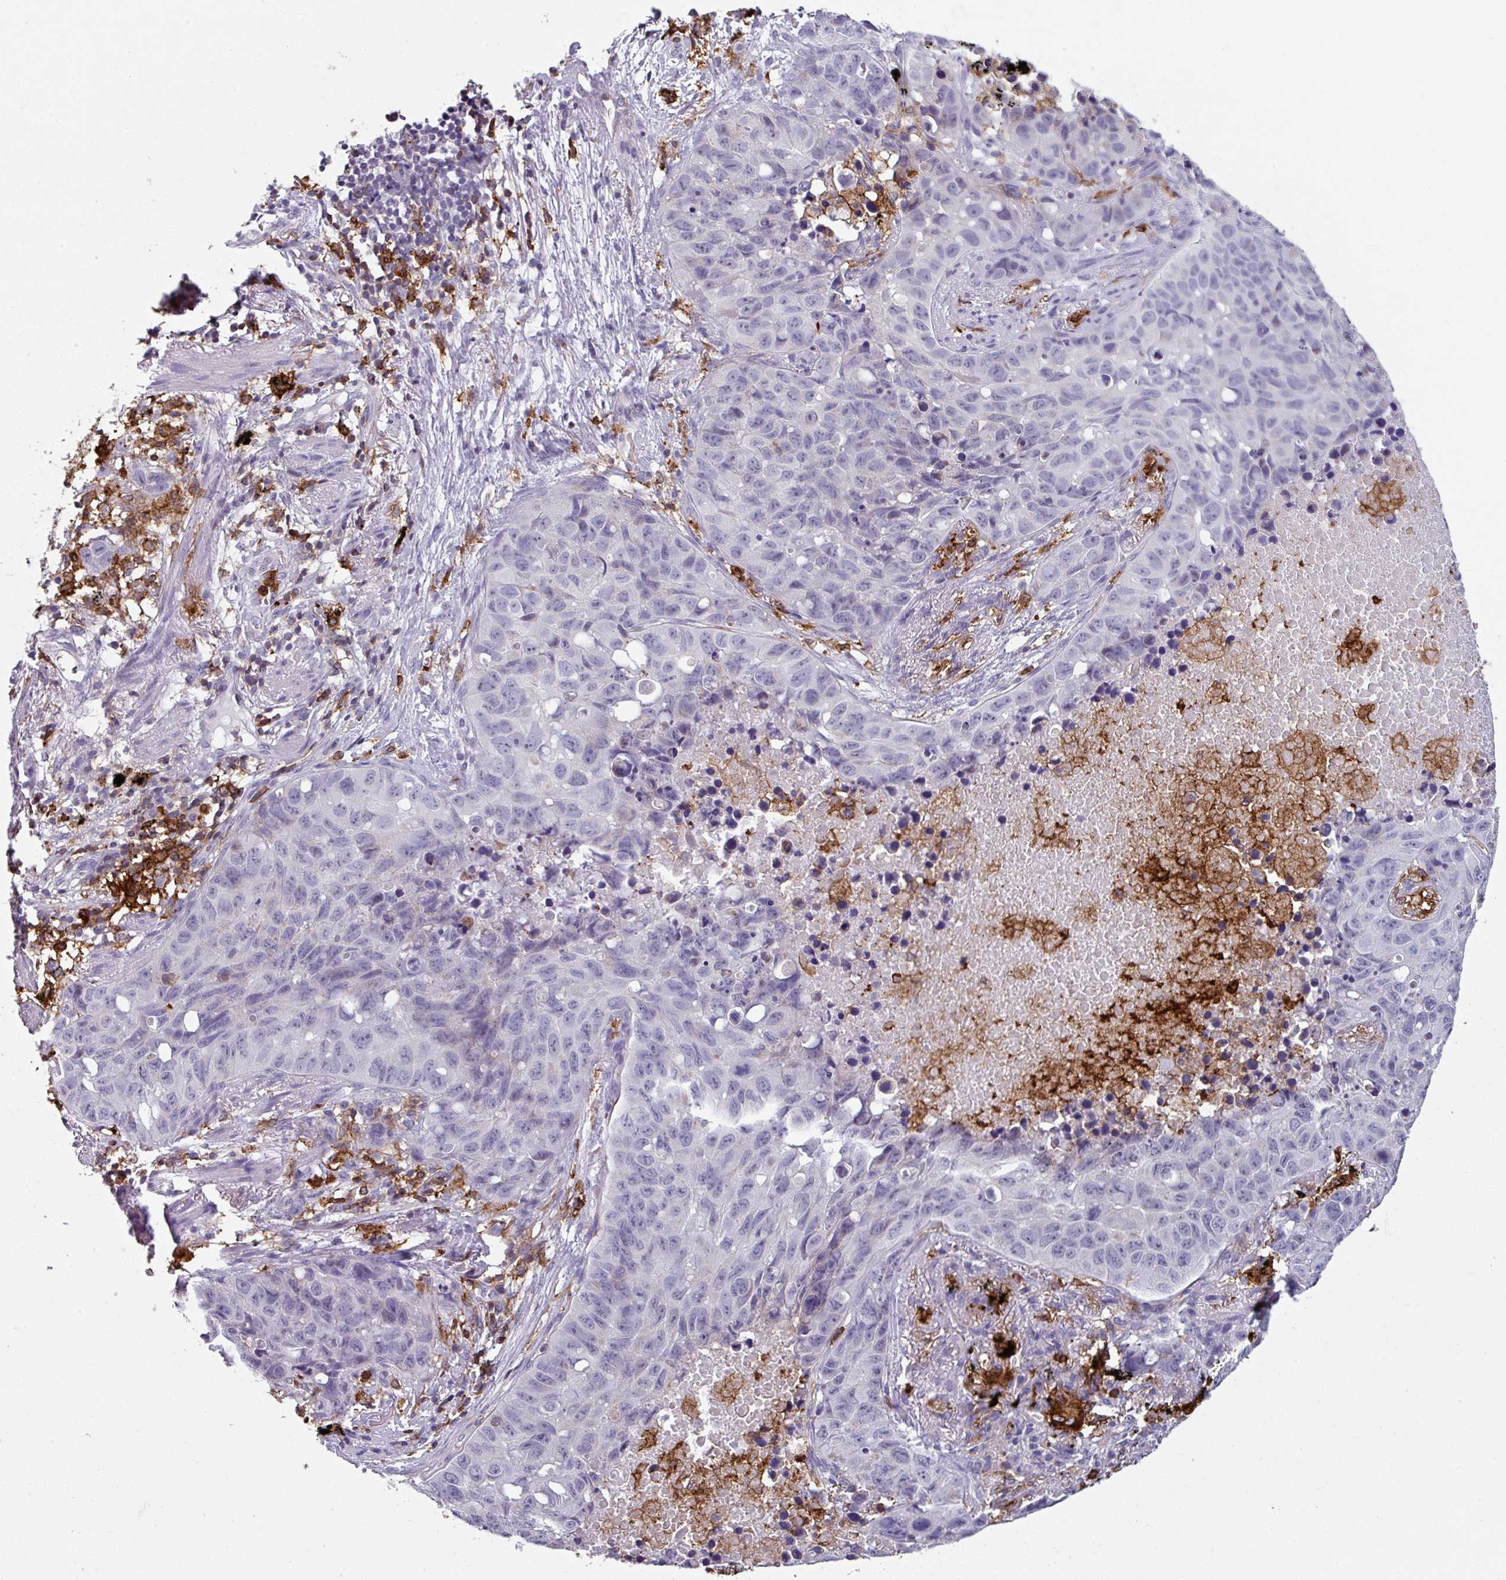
{"staining": {"intensity": "negative", "quantity": "none", "location": "none"}, "tissue": "lung cancer", "cell_type": "Tumor cells", "image_type": "cancer", "snomed": [{"axis": "morphology", "description": "Squamous cell carcinoma, NOS"}, {"axis": "topography", "description": "Lung"}], "caption": "Immunohistochemistry (IHC) of squamous cell carcinoma (lung) exhibits no staining in tumor cells.", "gene": "EXOSC5", "patient": {"sex": "male", "age": 60}}